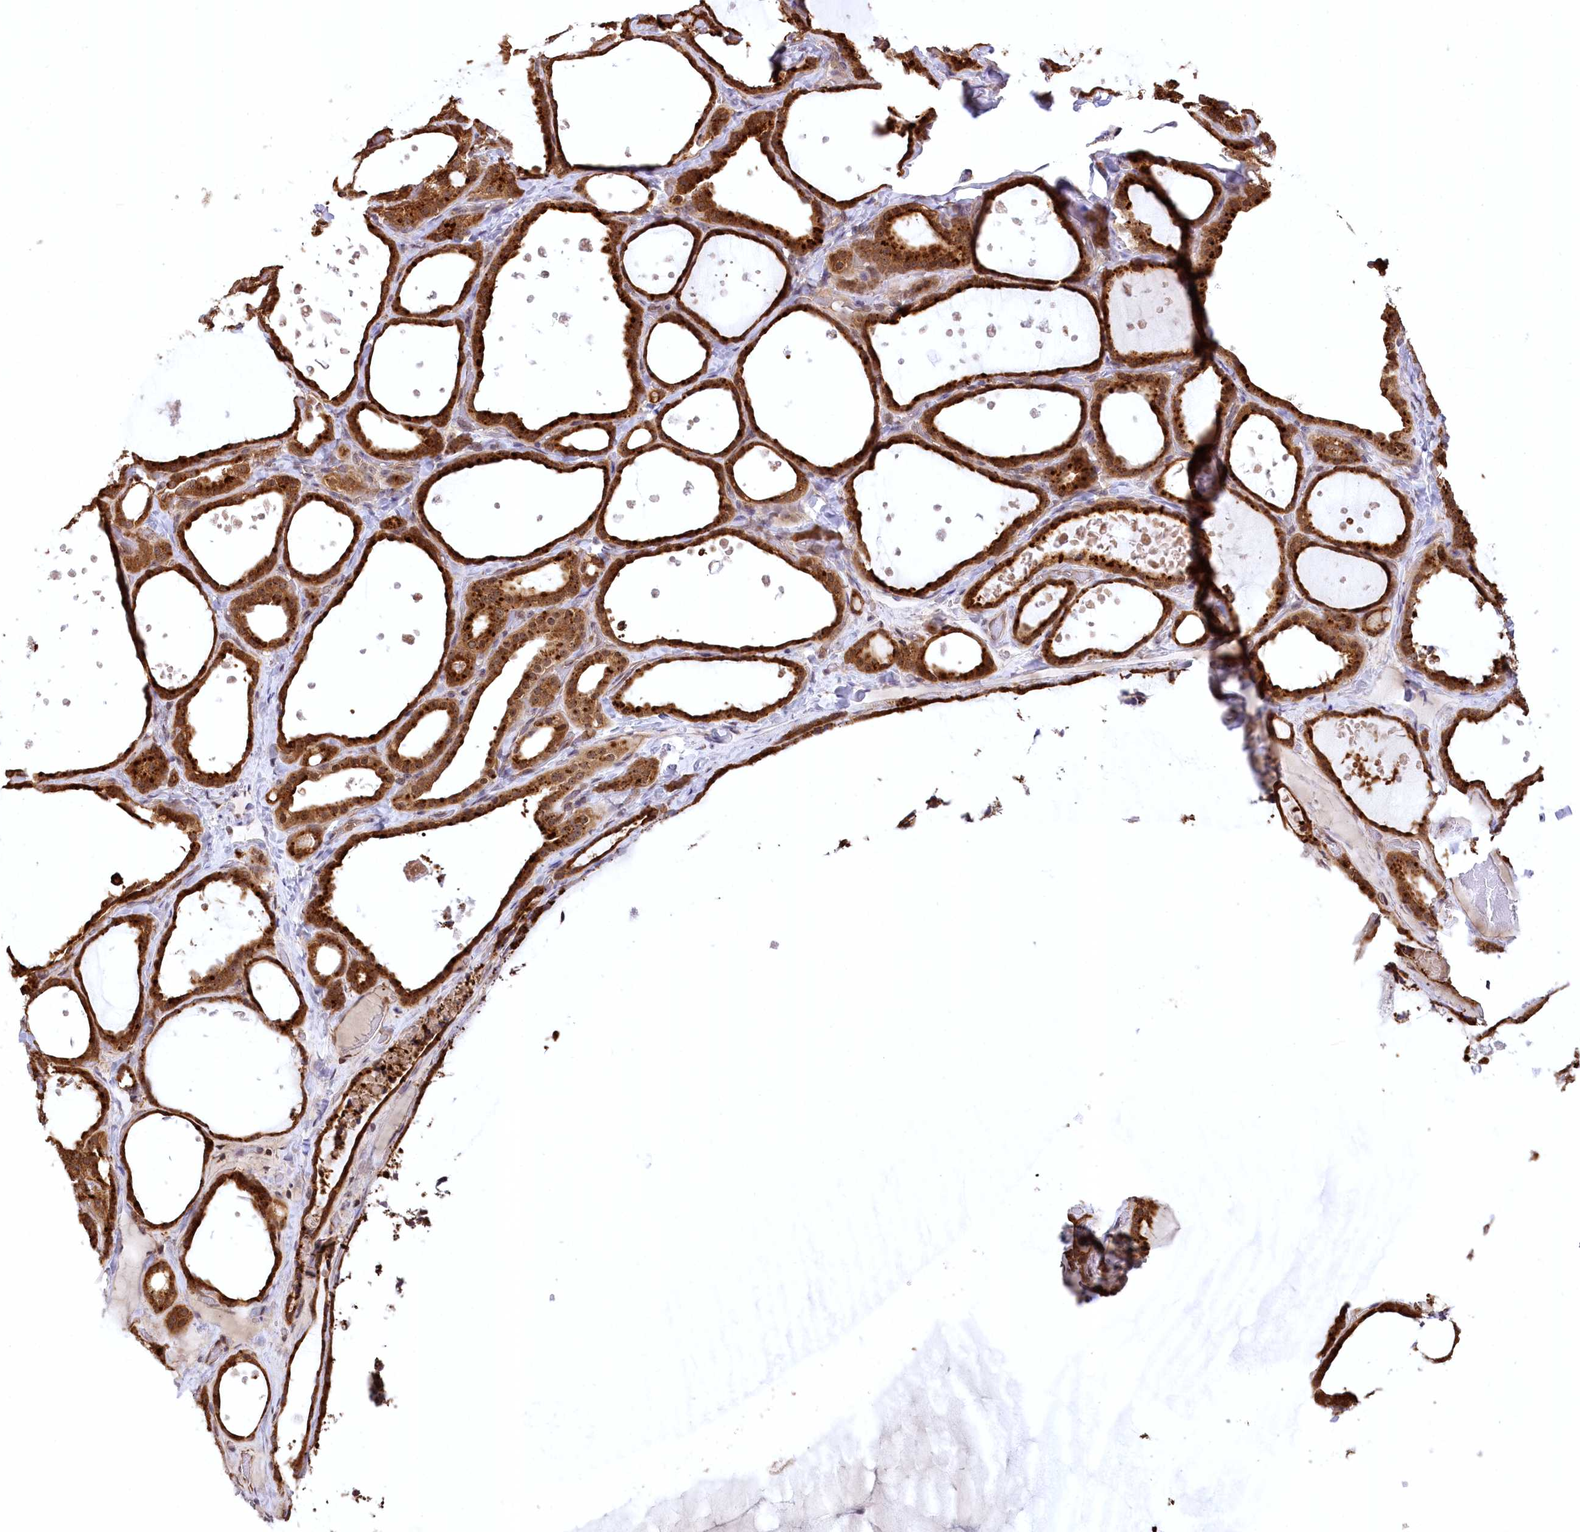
{"staining": {"intensity": "strong", "quantity": ">75%", "location": "cytoplasmic/membranous,nuclear"}, "tissue": "thyroid gland", "cell_type": "Glandular cells", "image_type": "normal", "snomed": [{"axis": "morphology", "description": "Normal tissue, NOS"}, {"axis": "topography", "description": "Thyroid gland"}], "caption": "Immunohistochemistry (IHC) image of normal thyroid gland: thyroid gland stained using immunohistochemistry reveals high levels of strong protein expression localized specifically in the cytoplasmic/membranous,nuclear of glandular cells, appearing as a cytoplasmic/membranous,nuclear brown color.", "gene": "SERGEF", "patient": {"sex": "female", "age": 44}}